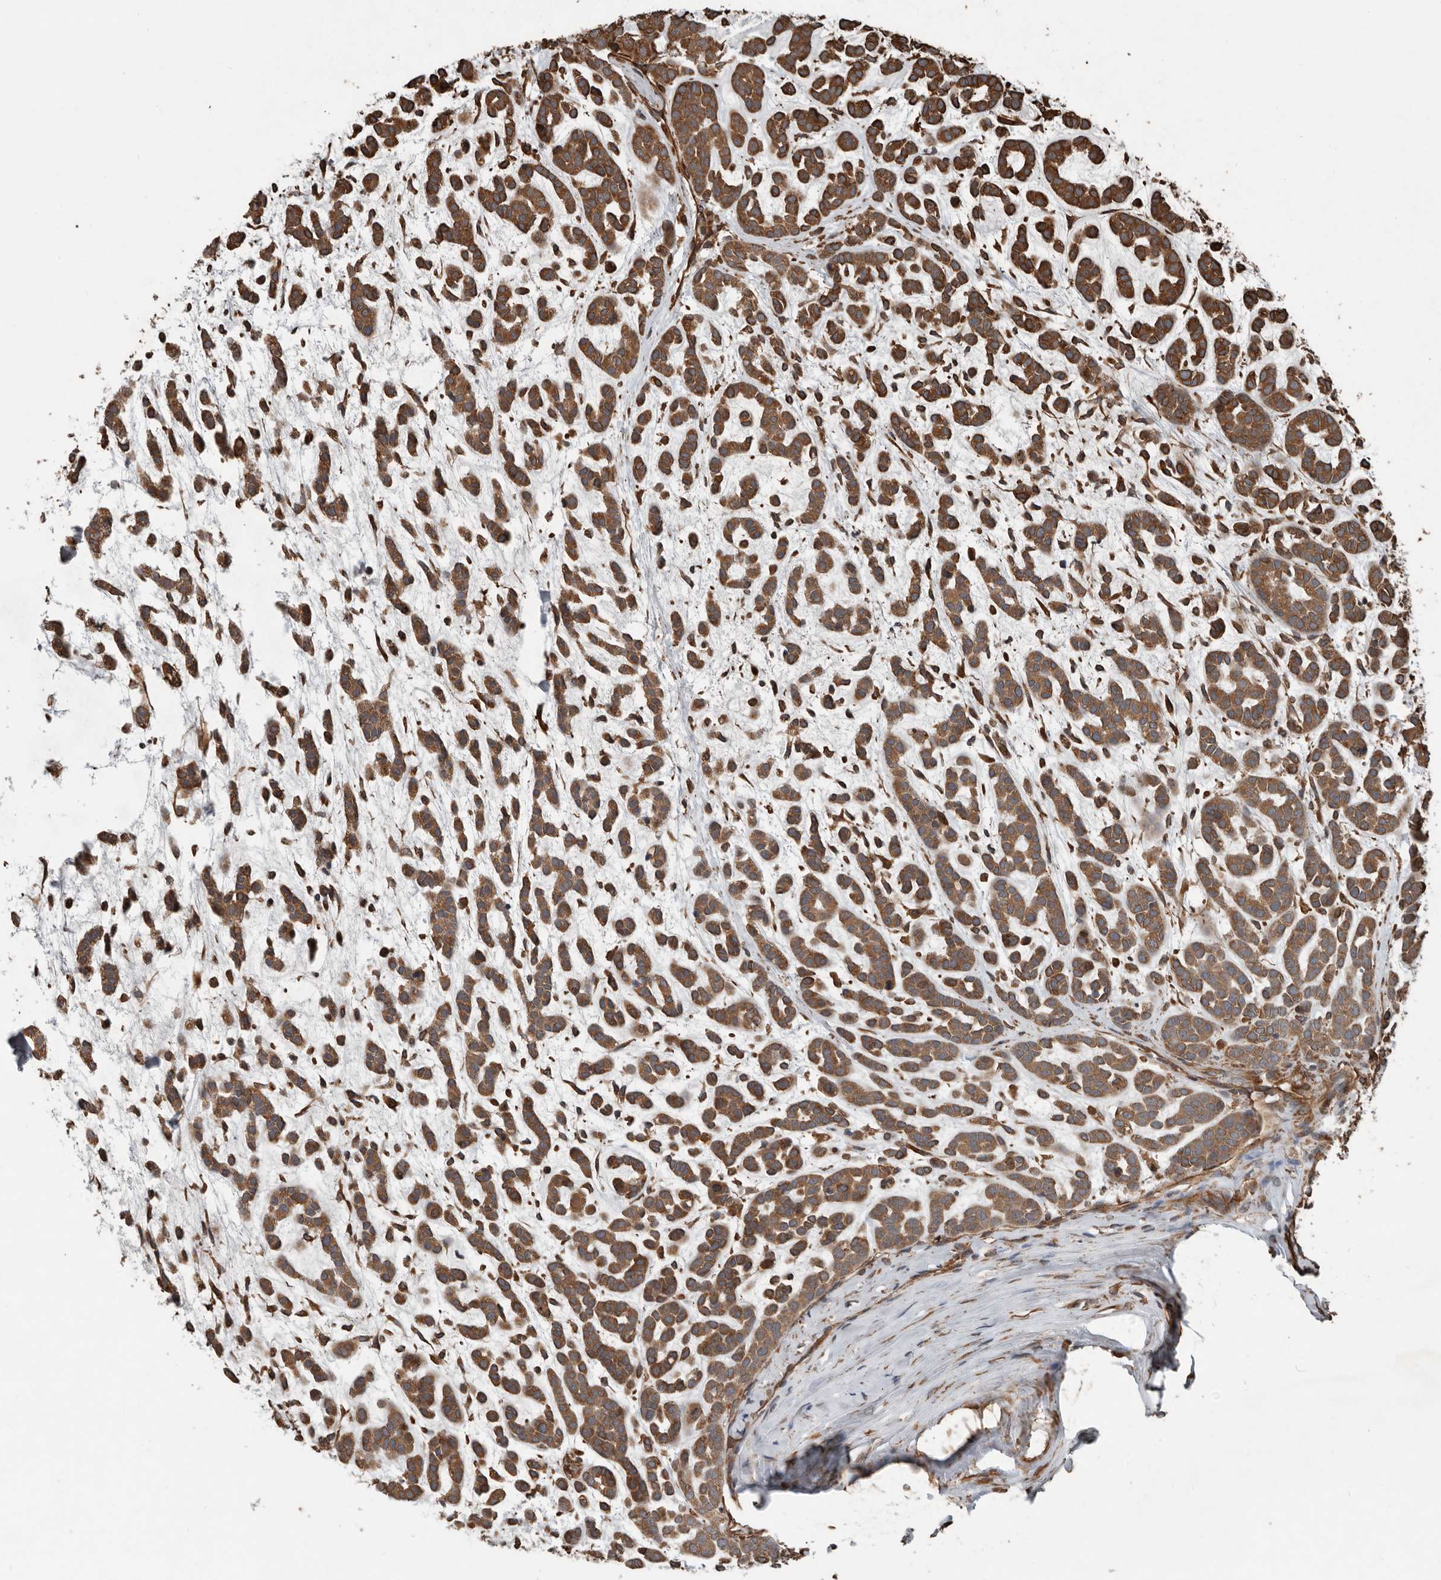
{"staining": {"intensity": "moderate", "quantity": ">75%", "location": "cytoplasmic/membranous"}, "tissue": "head and neck cancer", "cell_type": "Tumor cells", "image_type": "cancer", "snomed": [{"axis": "morphology", "description": "Adenocarcinoma, NOS"}, {"axis": "morphology", "description": "Adenoma, NOS"}, {"axis": "topography", "description": "Head-Neck"}], "caption": "About >75% of tumor cells in human adenocarcinoma (head and neck) exhibit moderate cytoplasmic/membranous protein positivity as visualized by brown immunohistochemical staining.", "gene": "YOD1", "patient": {"sex": "female", "age": 55}}